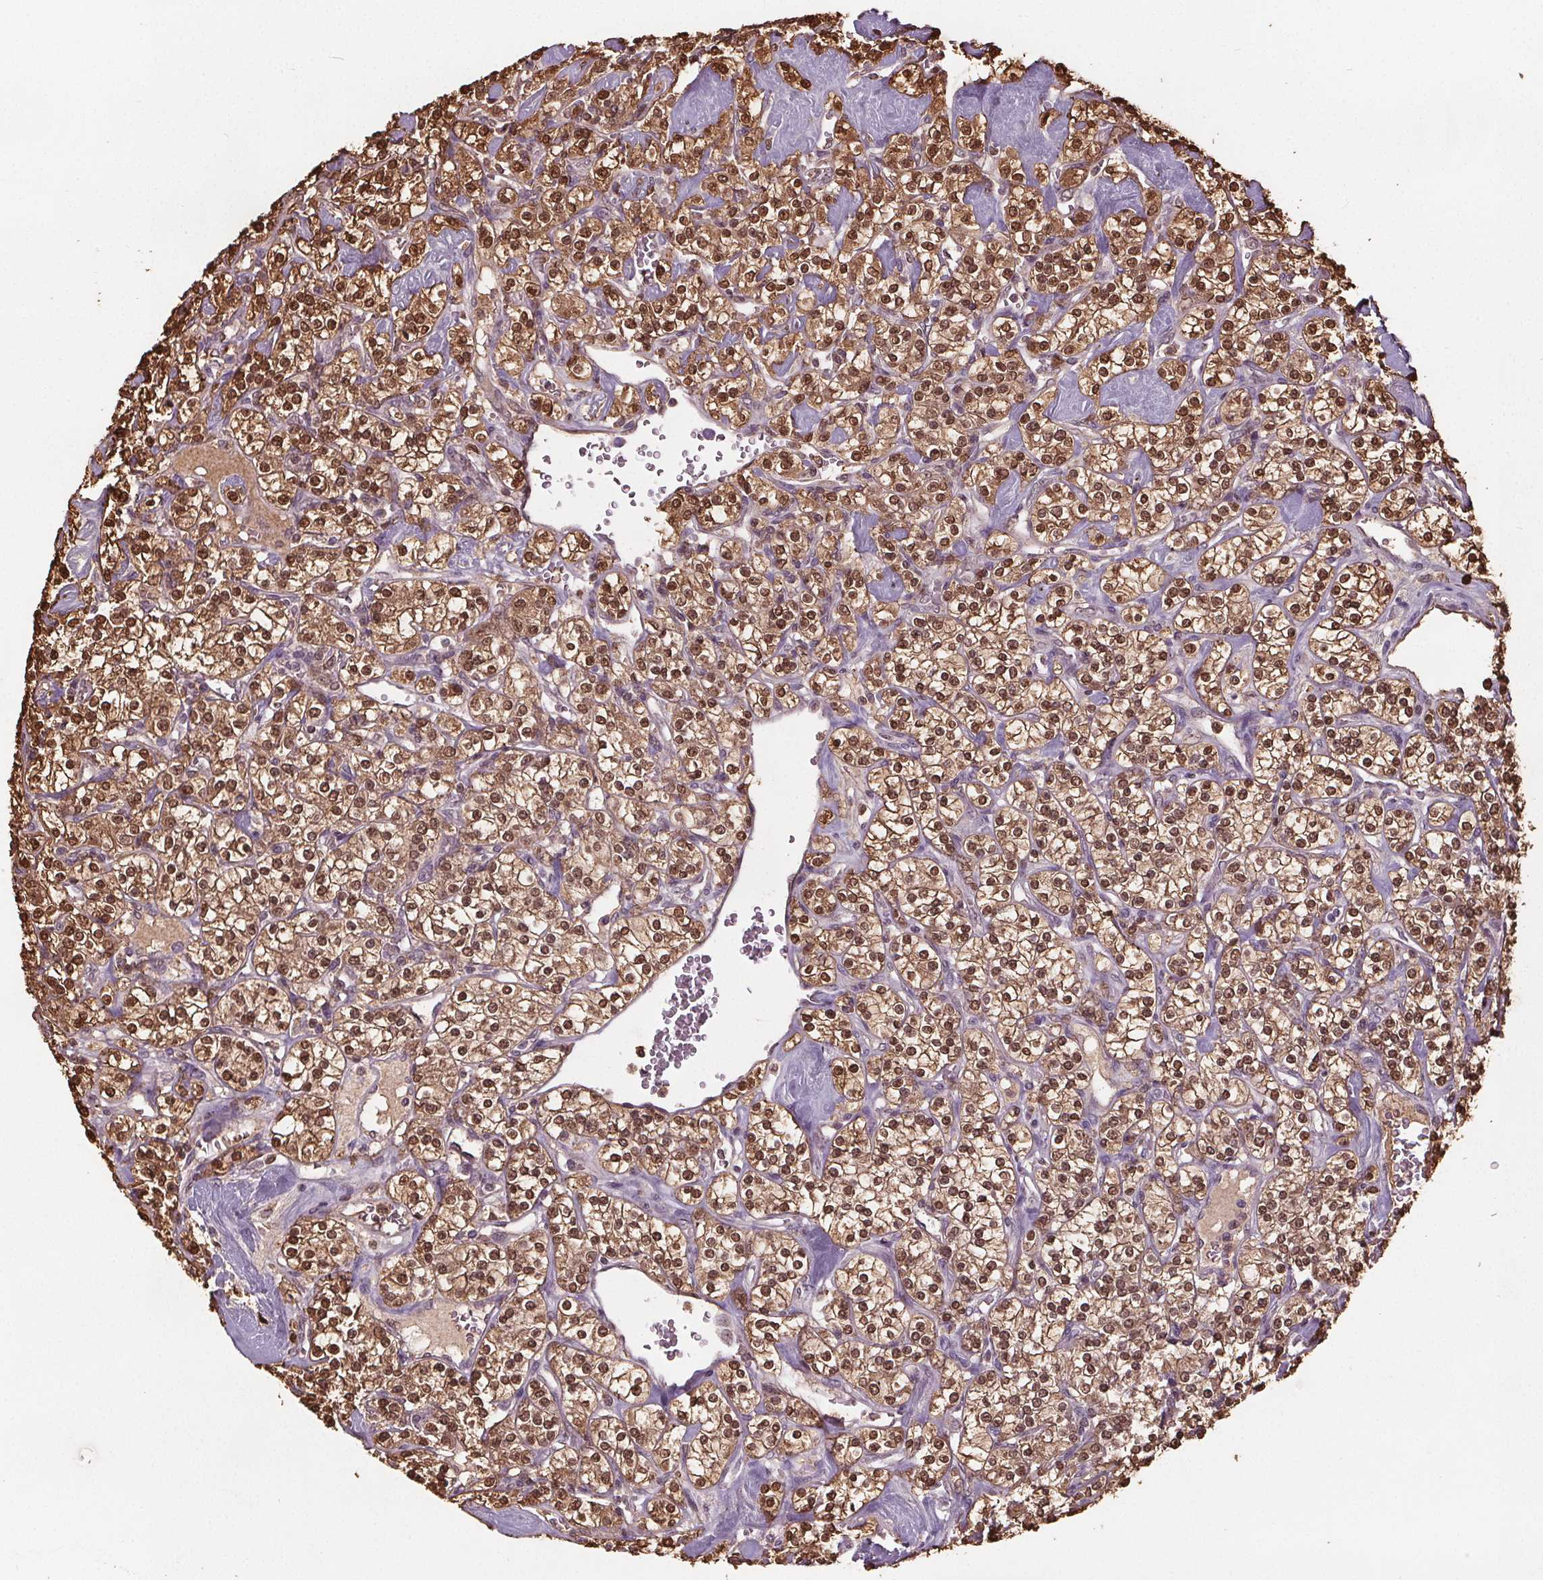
{"staining": {"intensity": "moderate", "quantity": ">75%", "location": "cytoplasmic/membranous,nuclear"}, "tissue": "renal cancer", "cell_type": "Tumor cells", "image_type": "cancer", "snomed": [{"axis": "morphology", "description": "Adenocarcinoma, NOS"}, {"axis": "topography", "description": "Kidney"}], "caption": "IHC (DAB (3,3'-diaminobenzidine)) staining of human renal adenocarcinoma displays moderate cytoplasmic/membranous and nuclear protein positivity in about >75% of tumor cells. Nuclei are stained in blue.", "gene": "ENO1", "patient": {"sex": "male", "age": 77}}